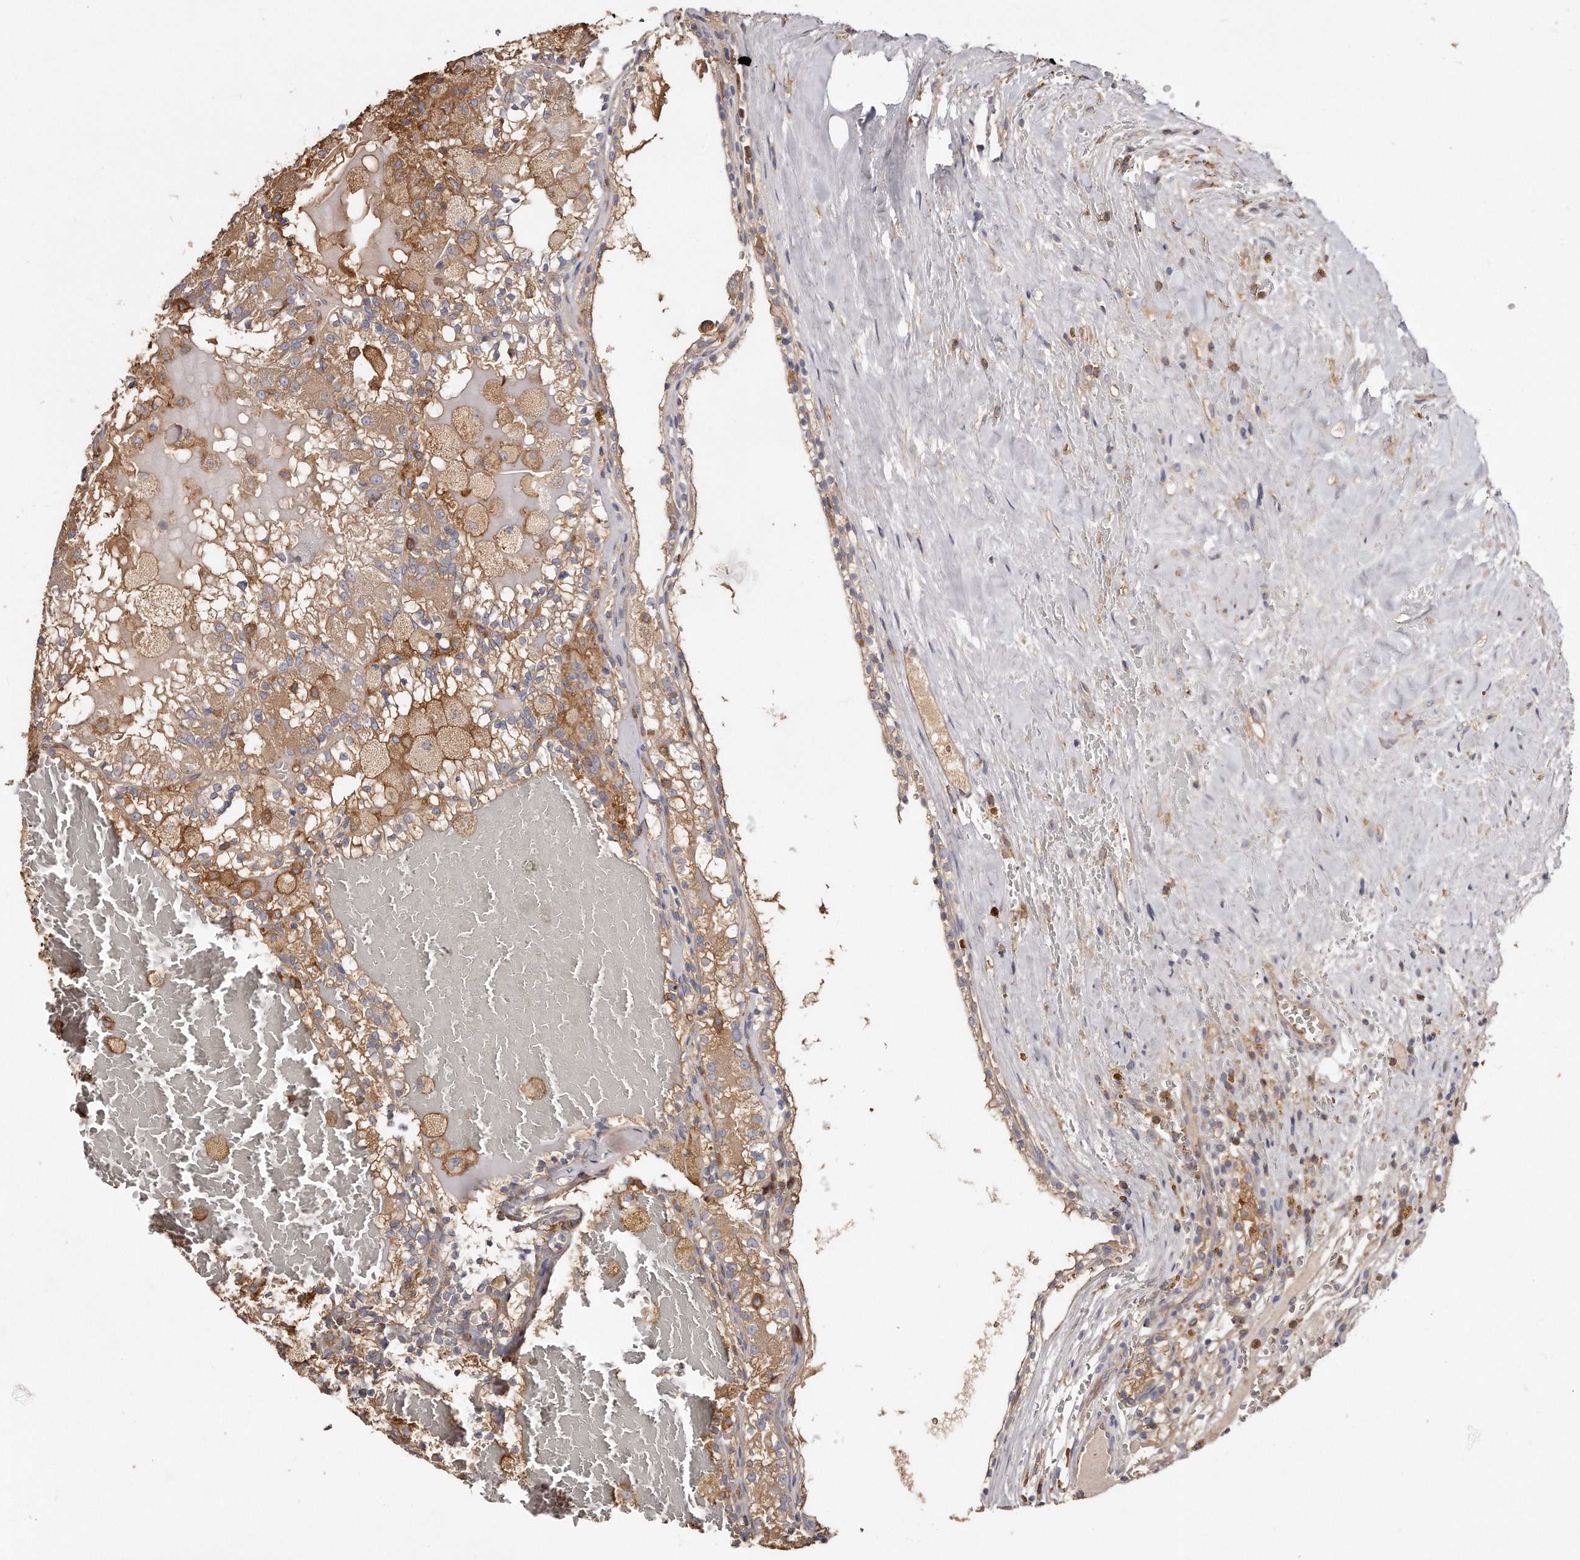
{"staining": {"intensity": "negative", "quantity": "none", "location": "none"}, "tissue": "renal cancer", "cell_type": "Tumor cells", "image_type": "cancer", "snomed": [{"axis": "morphology", "description": "Adenocarcinoma, NOS"}, {"axis": "topography", "description": "Kidney"}], "caption": "The immunohistochemistry image has no significant positivity in tumor cells of renal cancer tissue.", "gene": "CAP1", "patient": {"sex": "female", "age": 56}}